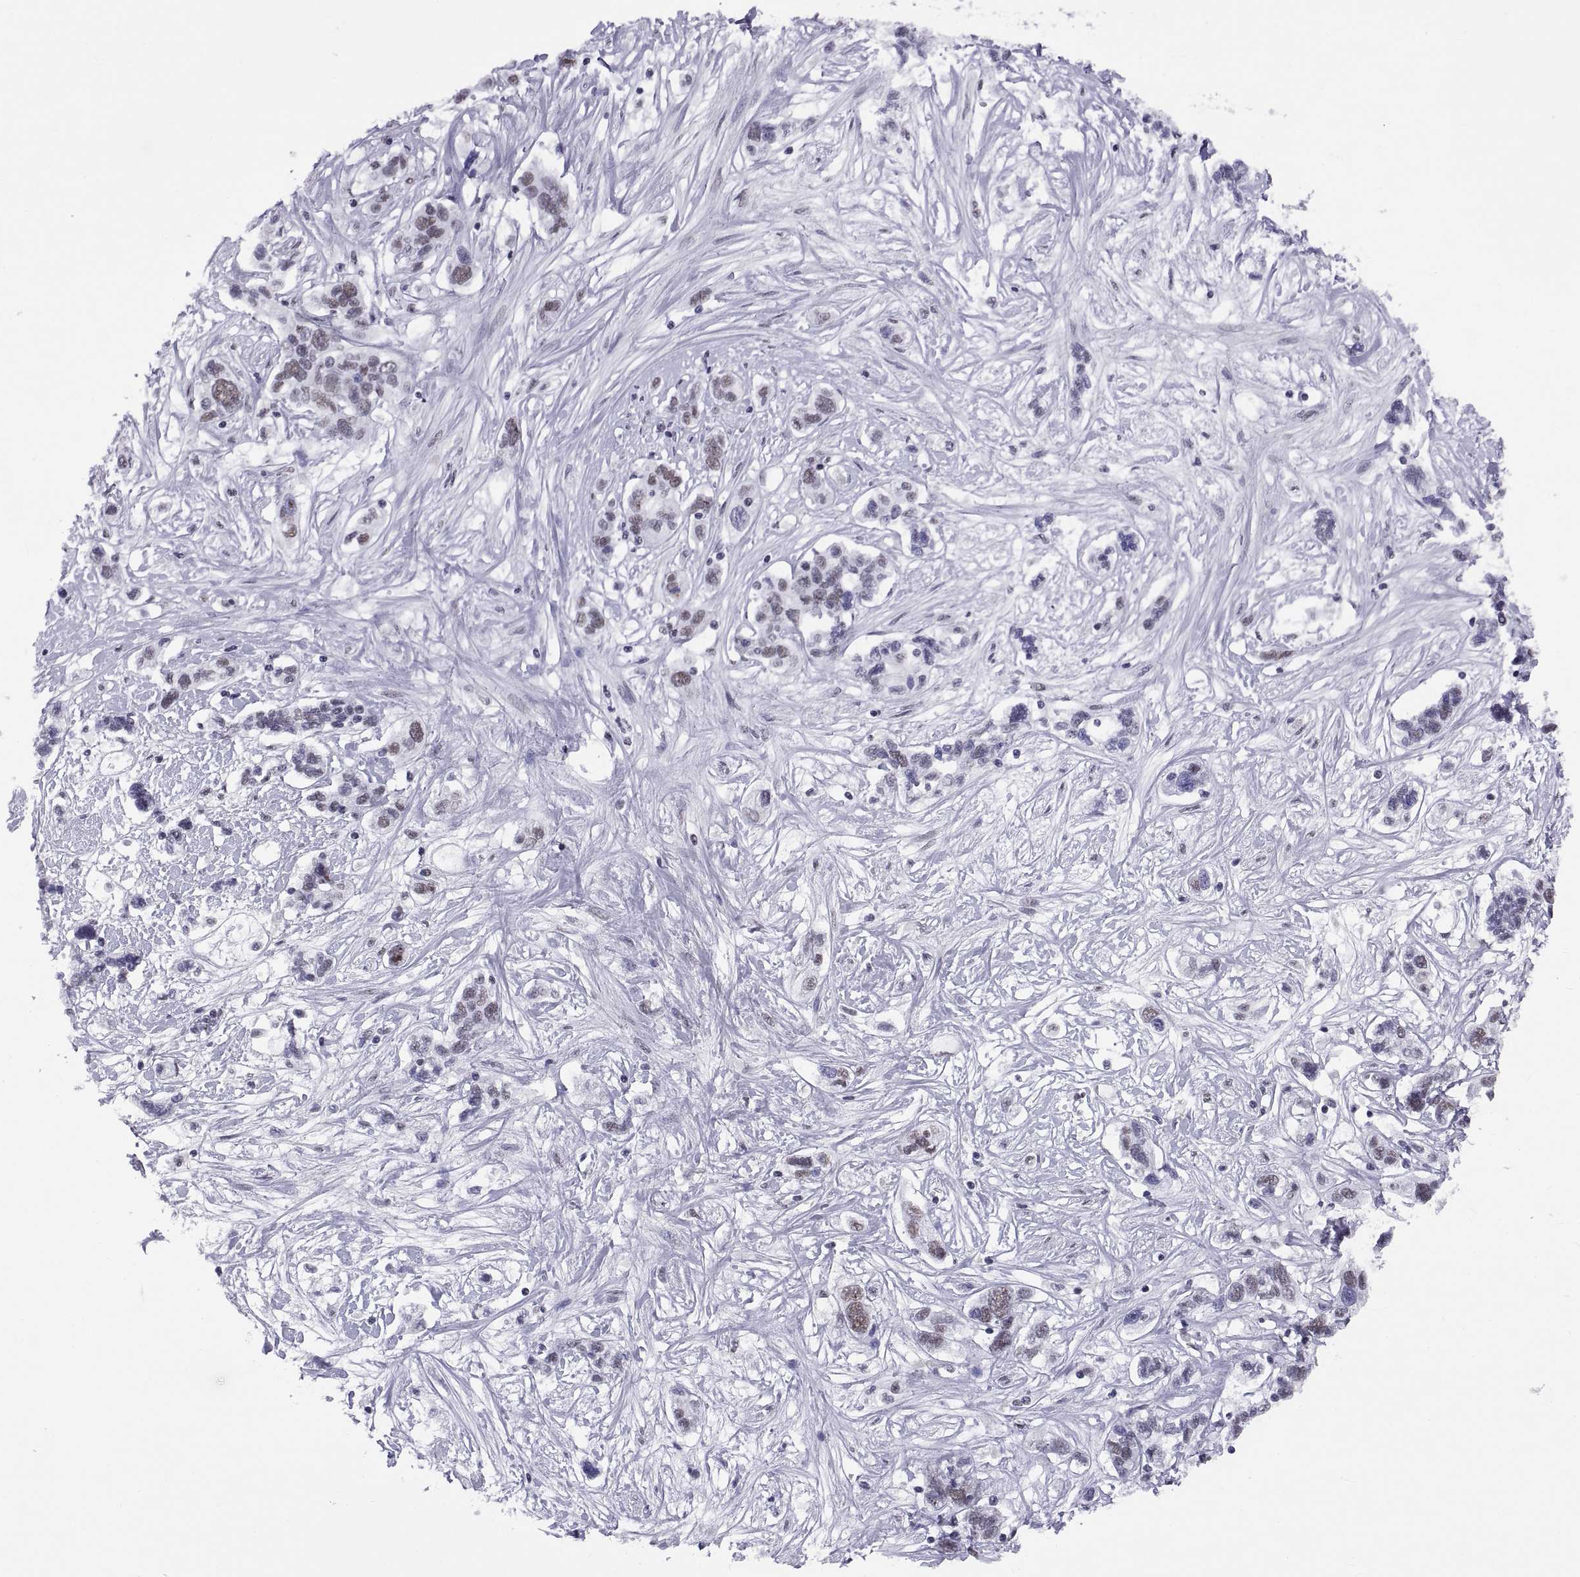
{"staining": {"intensity": "moderate", "quantity": ">75%", "location": "nuclear"}, "tissue": "liver cancer", "cell_type": "Tumor cells", "image_type": "cancer", "snomed": [{"axis": "morphology", "description": "Adenocarcinoma, NOS"}, {"axis": "morphology", "description": "Cholangiocarcinoma"}, {"axis": "topography", "description": "Liver"}], "caption": "This is a photomicrograph of immunohistochemistry staining of adenocarcinoma (liver), which shows moderate positivity in the nuclear of tumor cells.", "gene": "NEUROD6", "patient": {"sex": "male", "age": 64}}